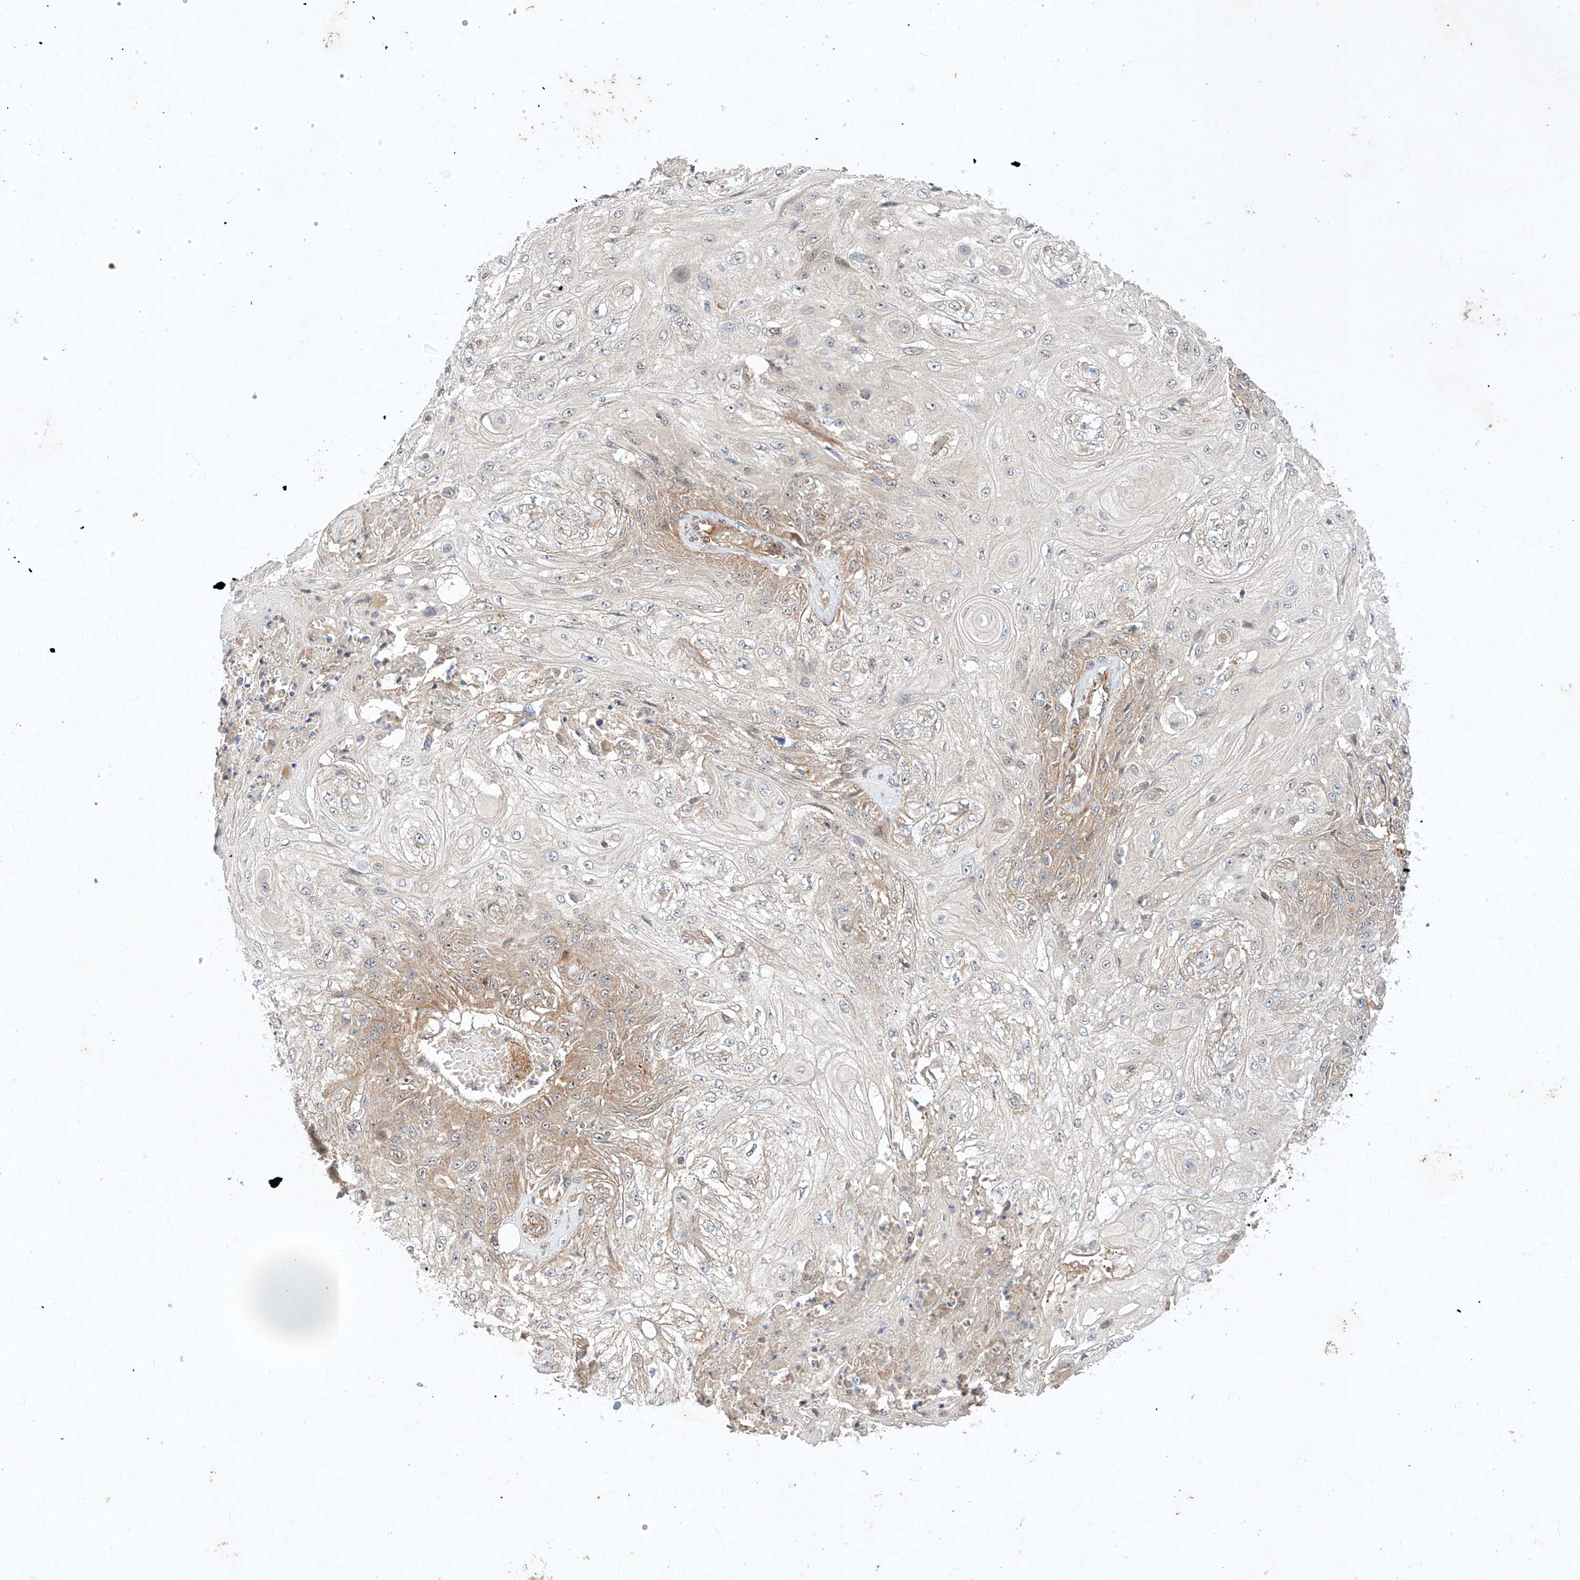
{"staining": {"intensity": "weak", "quantity": "25%-75%", "location": "cytoplasmic/membranous"}, "tissue": "skin cancer", "cell_type": "Tumor cells", "image_type": "cancer", "snomed": [{"axis": "morphology", "description": "Squamous cell carcinoma, NOS"}, {"axis": "morphology", "description": "Squamous cell carcinoma, metastatic, NOS"}, {"axis": "topography", "description": "Skin"}, {"axis": "topography", "description": "Lymph node"}], "caption": "Tumor cells exhibit low levels of weak cytoplasmic/membranous positivity in about 25%-75% of cells in human skin cancer. The staining is performed using DAB (3,3'-diaminobenzidine) brown chromogen to label protein expression. The nuclei are counter-stained blue using hematoxylin.", "gene": "ARHGAP33", "patient": {"sex": "male", "age": 75}}